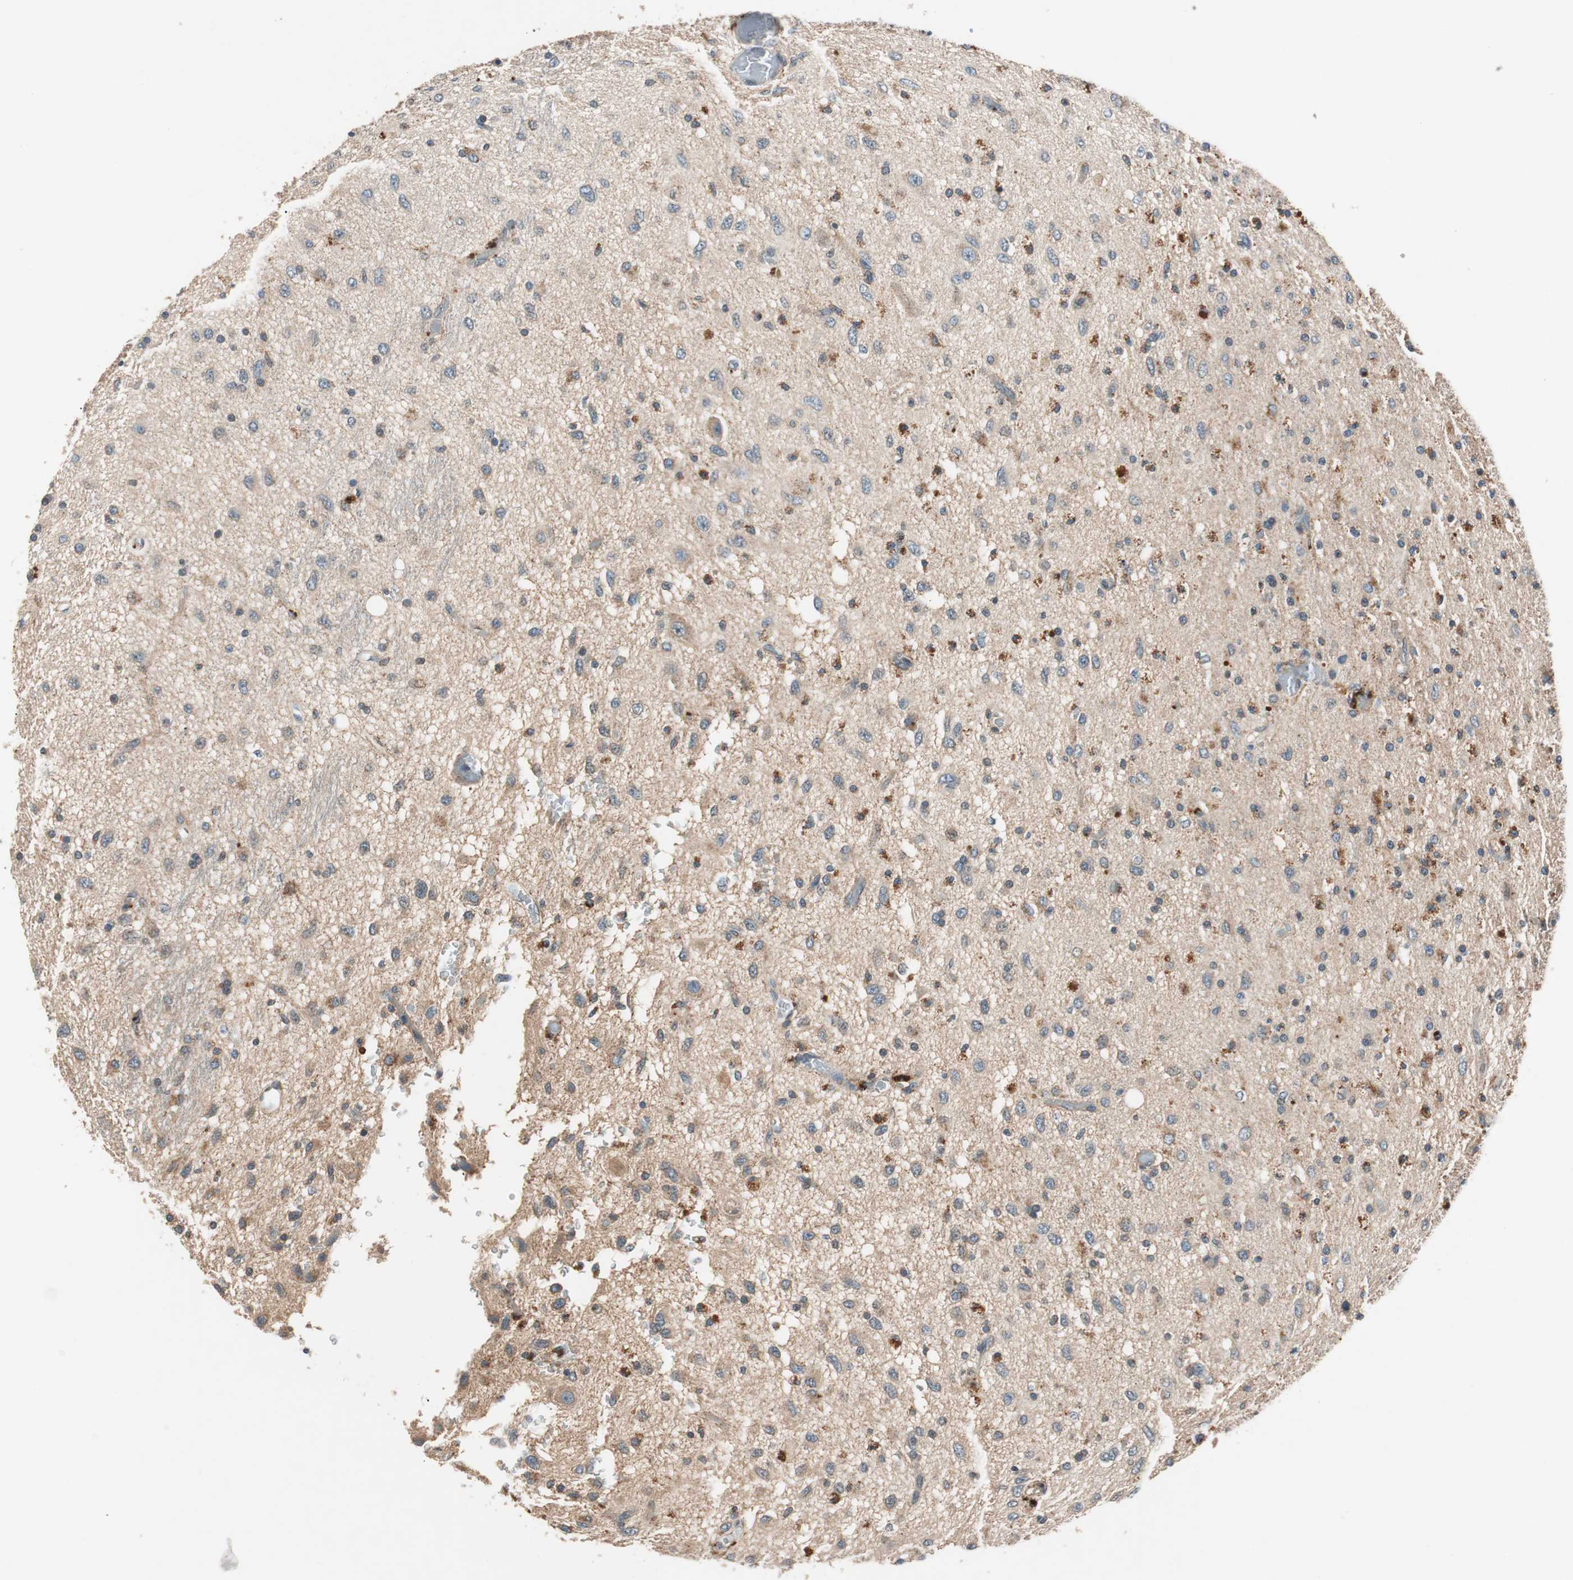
{"staining": {"intensity": "weak", "quantity": ">75%", "location": "cytoplasmic/membranous"}, "tissue": "glioma", "cell_type": "Tumor cells", "image_type": "cancer", "snomed": [{"axis": "morphology", "description": "Glioma, malignant, Low grade"}, {"axis": "topography", "description": "Brain"}], "caption": "Glioma tissue demonstrates weak cytoplasmic/membranous positivity in approximately >75% of tumor cells, visualized by immunohistochemistry.", "gene": "HPN", "patient": {"sex": "male", "age": 77}}